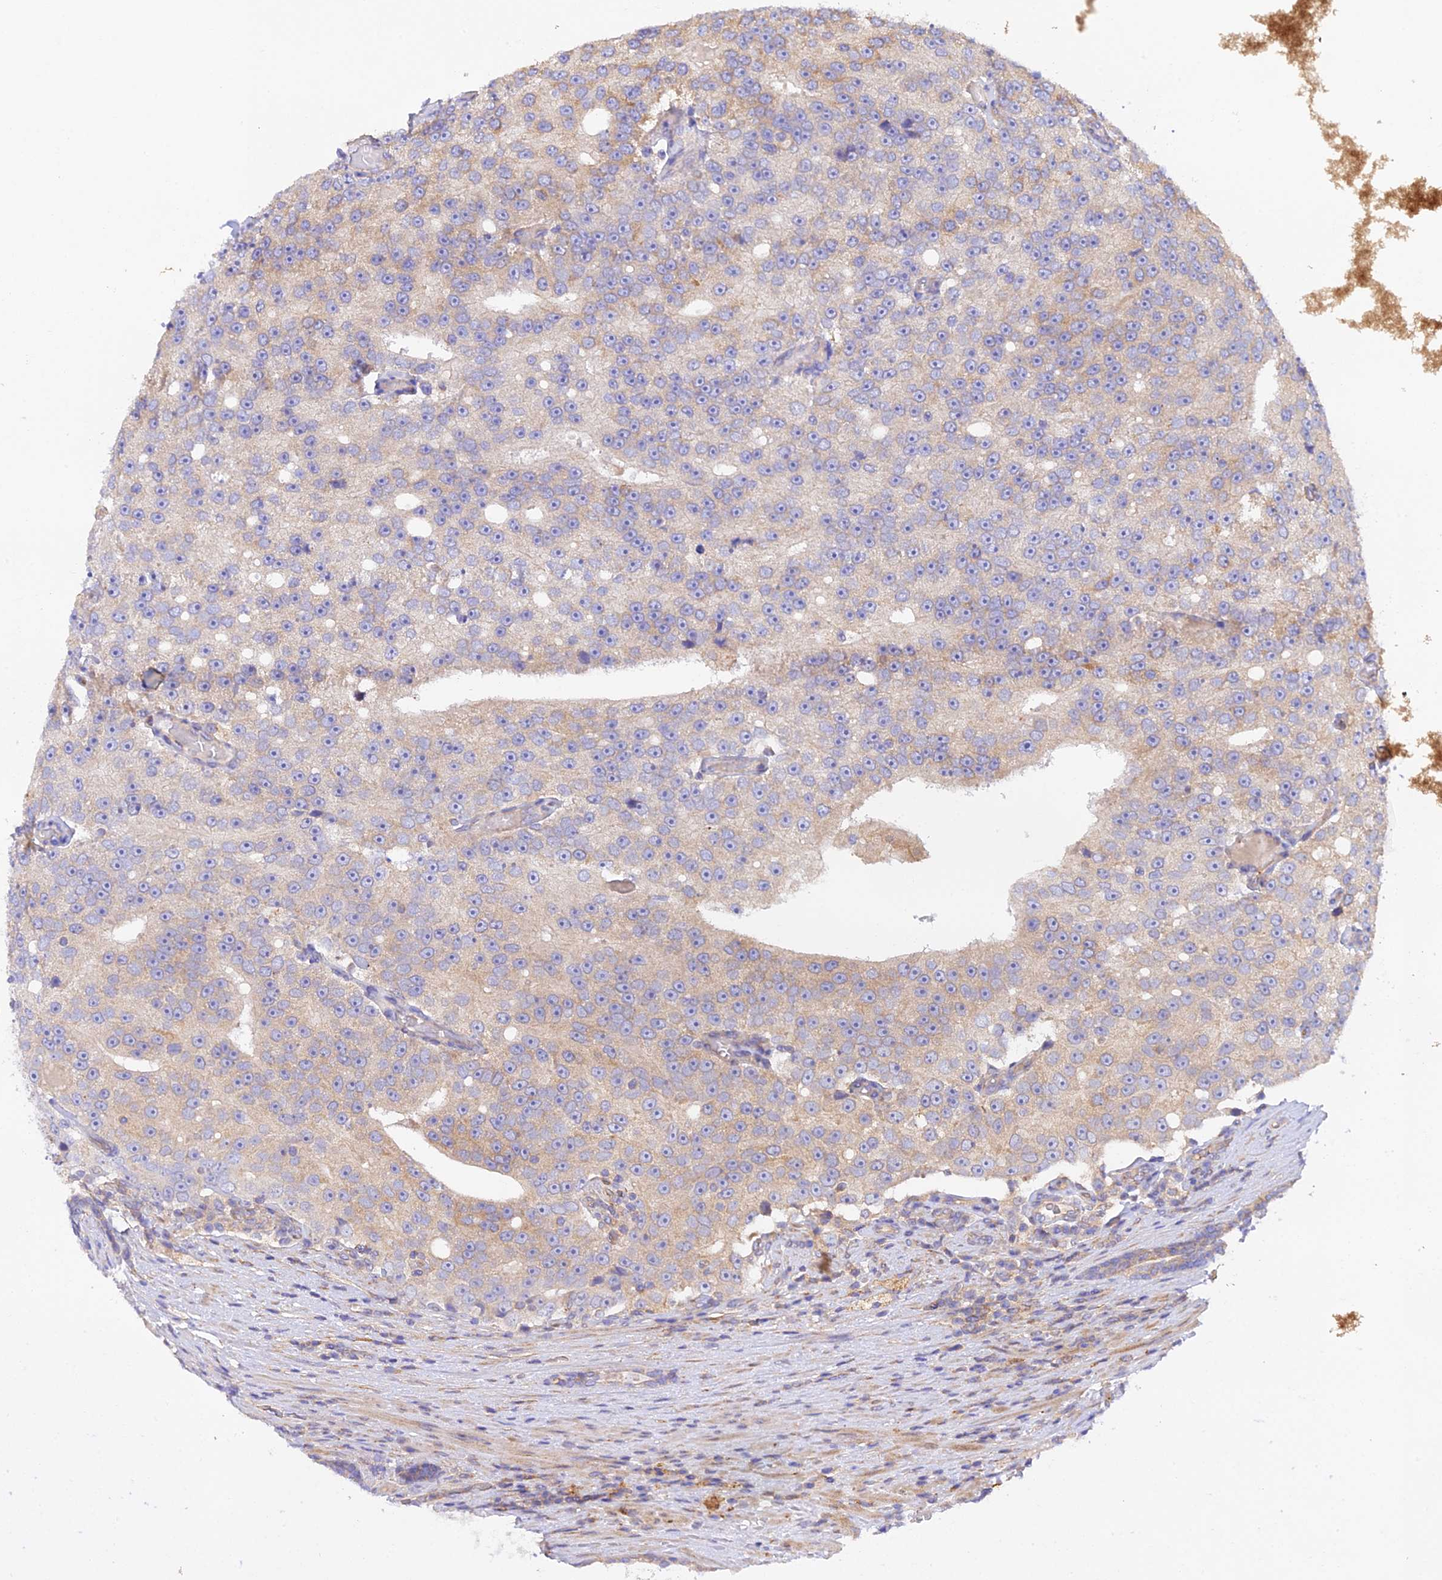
{"staining": {"intensity": "weak", "quantity": "<25%", "location": "cytoplasmic/membranous"}, "tissue": "prostate cancer", "cell_type": "Tumor cells", "image_type": "cancer", "snomed": [{"axis": "morphology", "description": "Adenocarcinoma, High grade"}, {"axis": "topography", "description": "Prostate"}], "caption": "There is no significant staining in tumor cells of prostate adenocarcinoma (high-grade).", "gene": "MYO9A", "patient": {"sex": "male", "age": 70}}